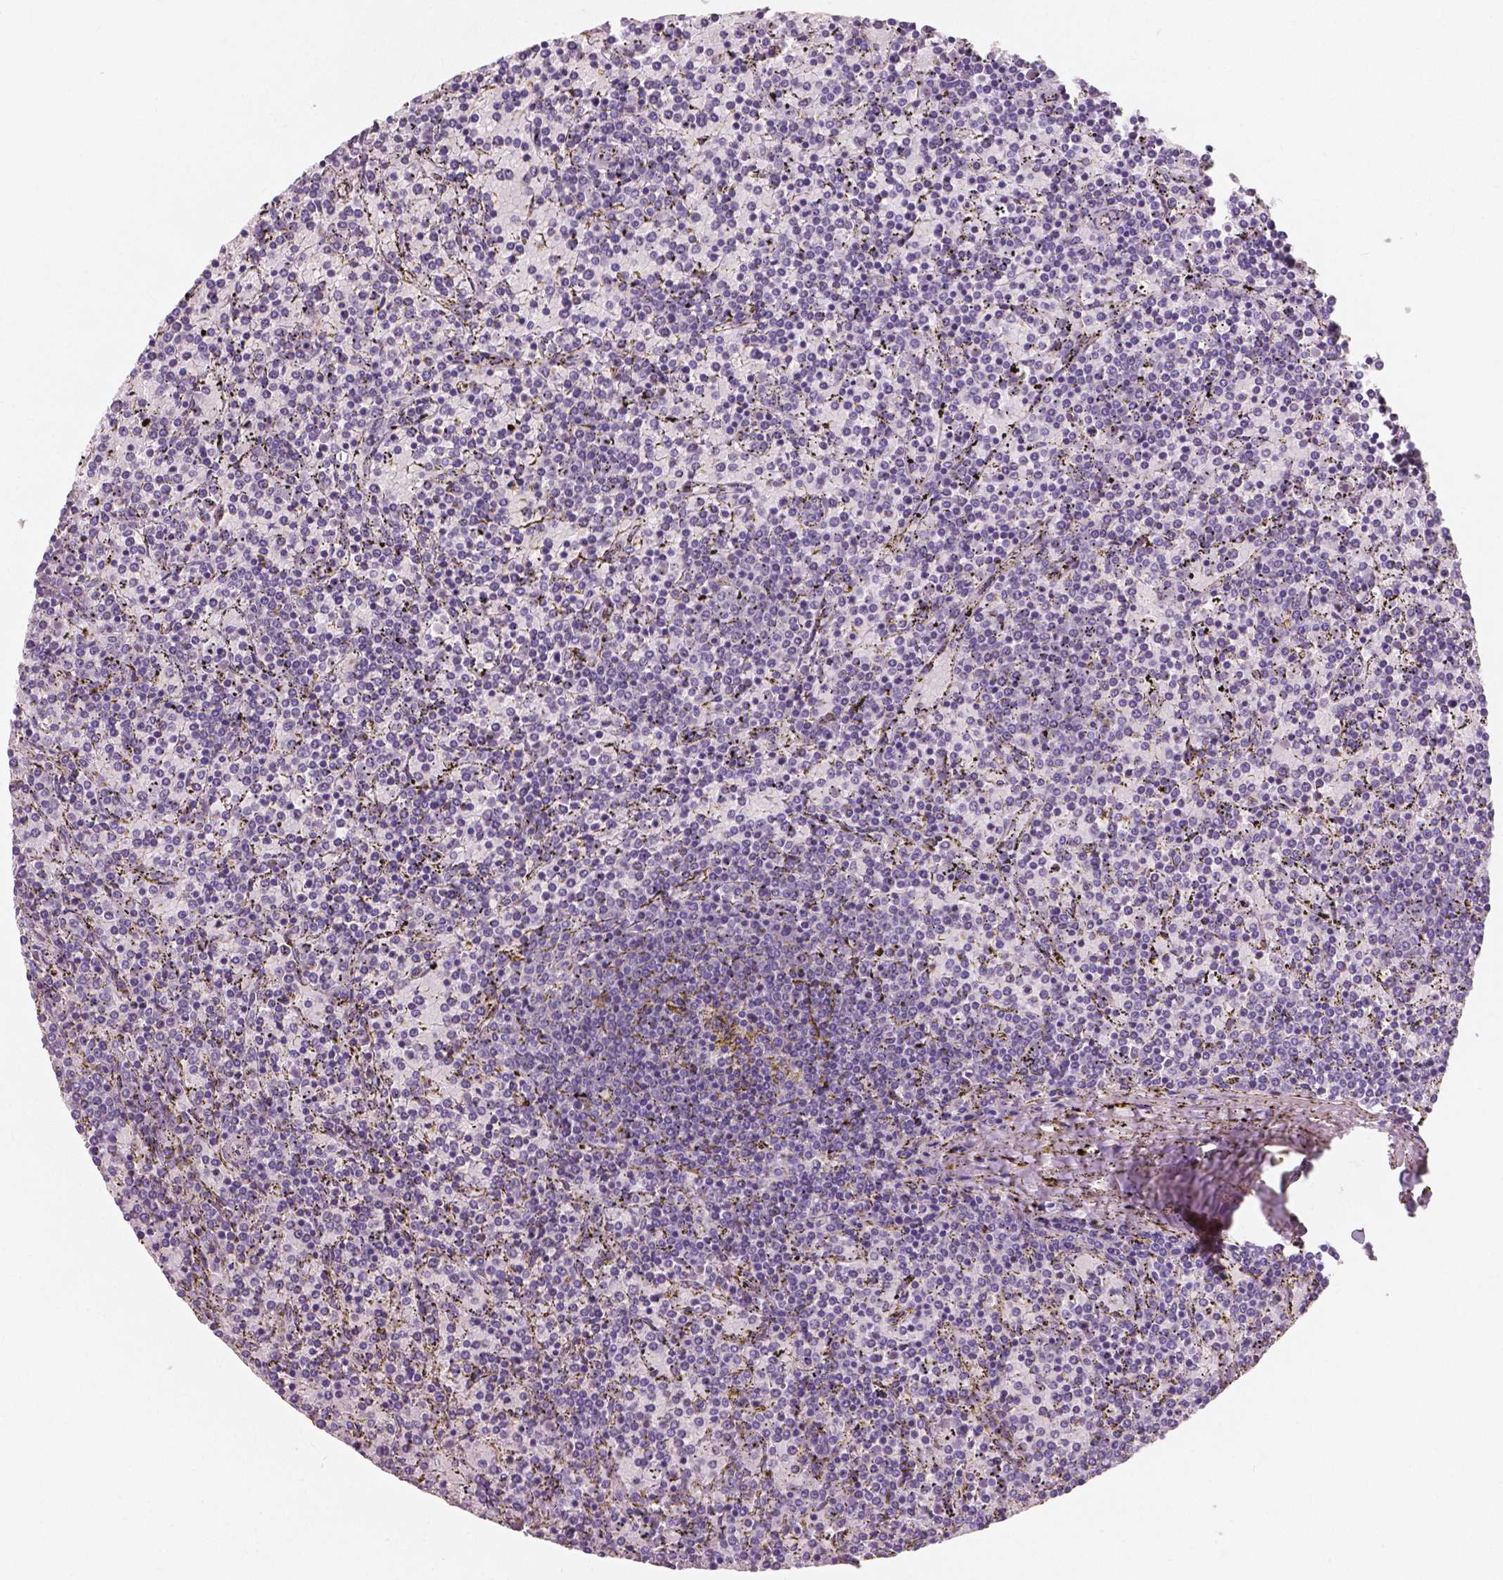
{"staining": {"intensity": "negative", "quantity": "none", "location": "none"}, "tissue": "lymphoma", "cell_type": "Tumor cells", "image_type": "cancer", "snomed": [{"axis": "morphology", "description": "Malignant lymphoma, non-Hodgkin's type, Low grade"}, {"axis": "topography", "description": "Spleen"}], "caption": "This histopathology image is of lymphoma stained with IHC to label a protein in brown with the nuclei are counter-stained blue. There is no staining in tumor cells. (DAB immunohistochemistry visualized using brightfield microscopy, high magnification).", "gene": "LSM14B", "patient": {"sex": "female", "age": 77}}